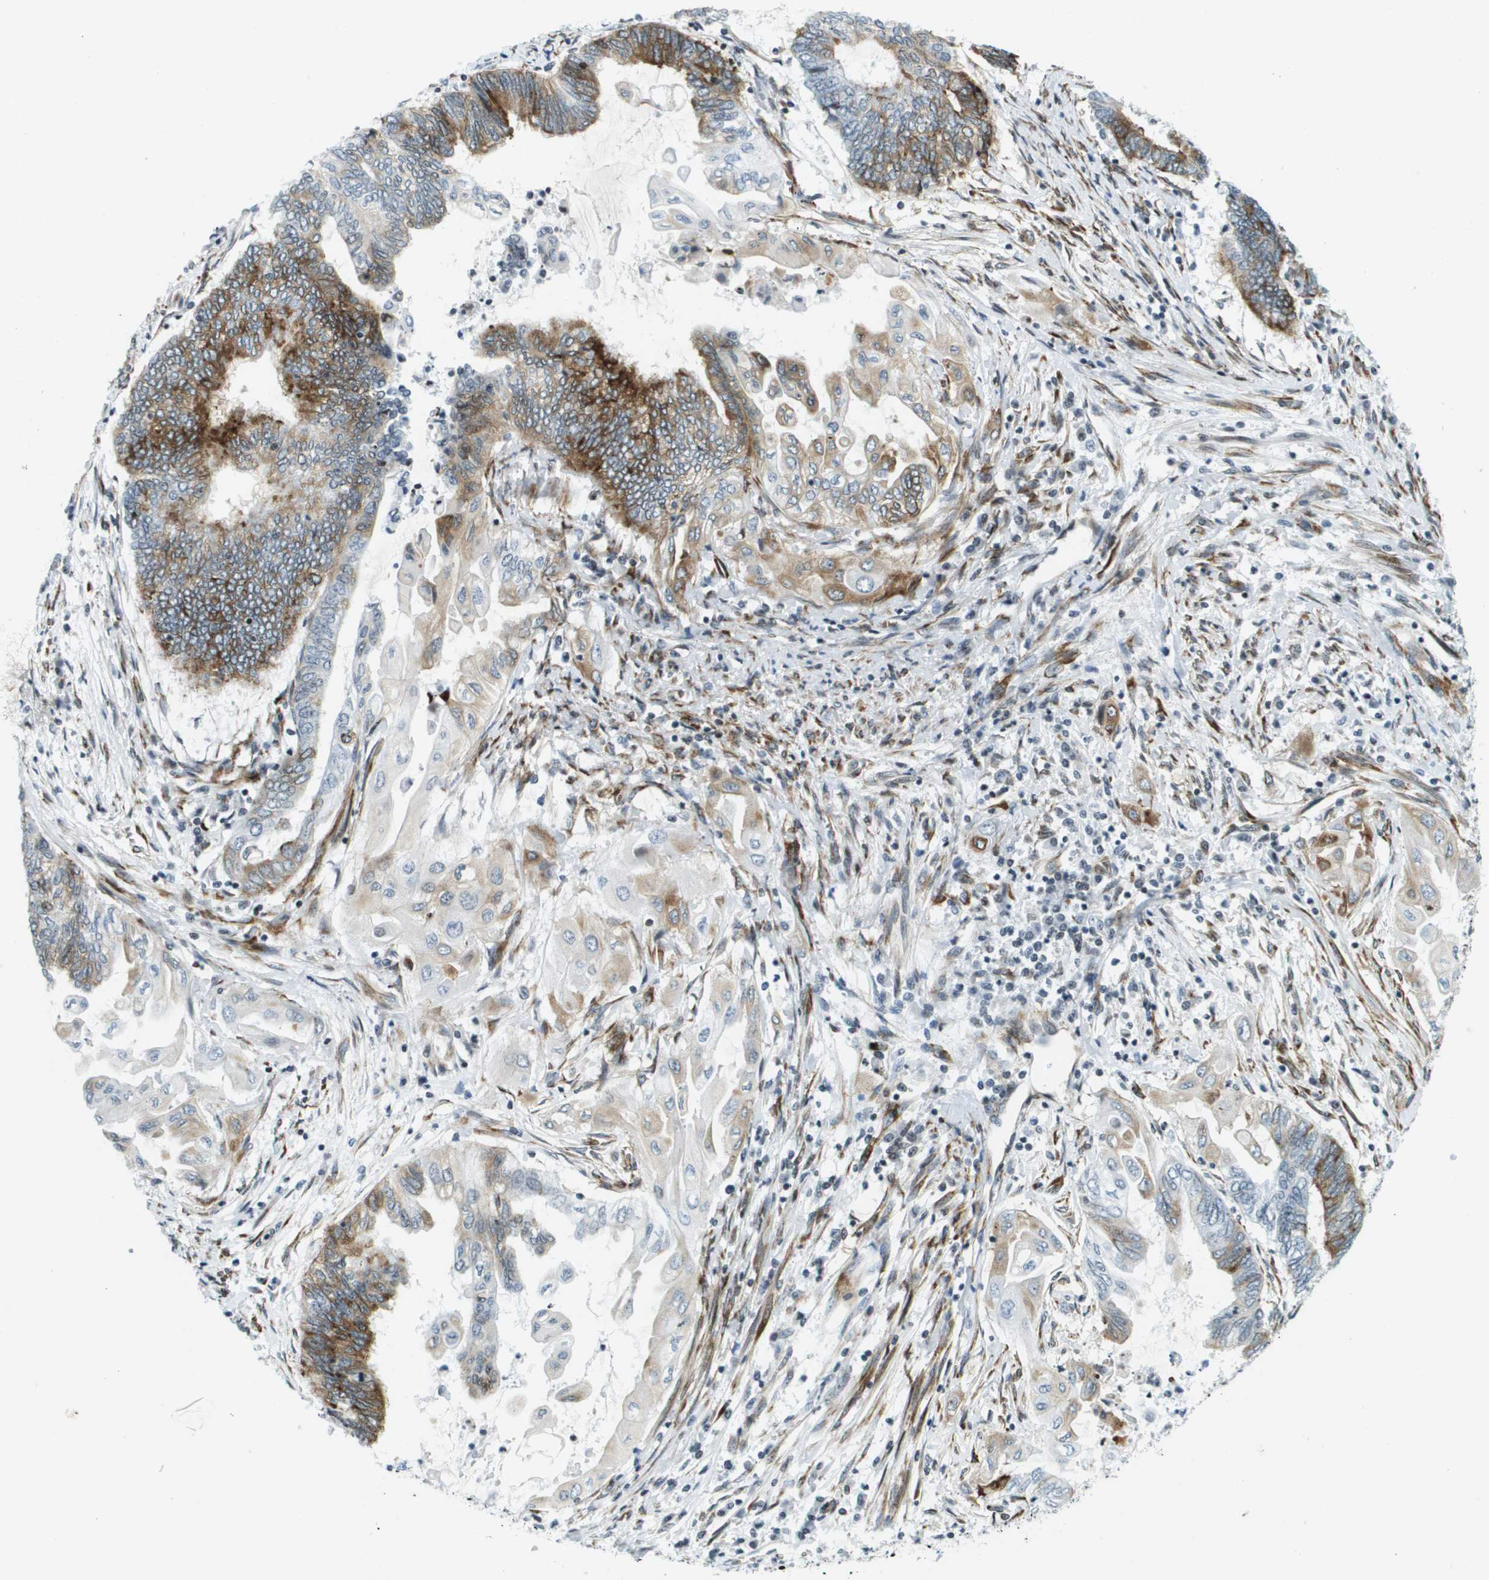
{"staining": {"intensity": "moderate", "quantity": "25%-75%", "location": "cytoplasmic/membranous"}, "tissue": "endometrial cancer", "cell_type": "Tumor cells", "image_type": "cancer", "snomed": [{"axis": "morphology", "description": "Adenocarcinoma, NOS"}, {"axis": "topography", "description": "Uterus"}, {"axis": "topography", "description": "Endometrium"}], "caption": "Tumor cells exhibit medium levels of moderate cytoplasmic/membranous expression in about 25%-75% of cells in endometrial cancer (adenocarcinoma).", "gene": "UVRAG", "patient": {"sex": "female", "age": 70}}